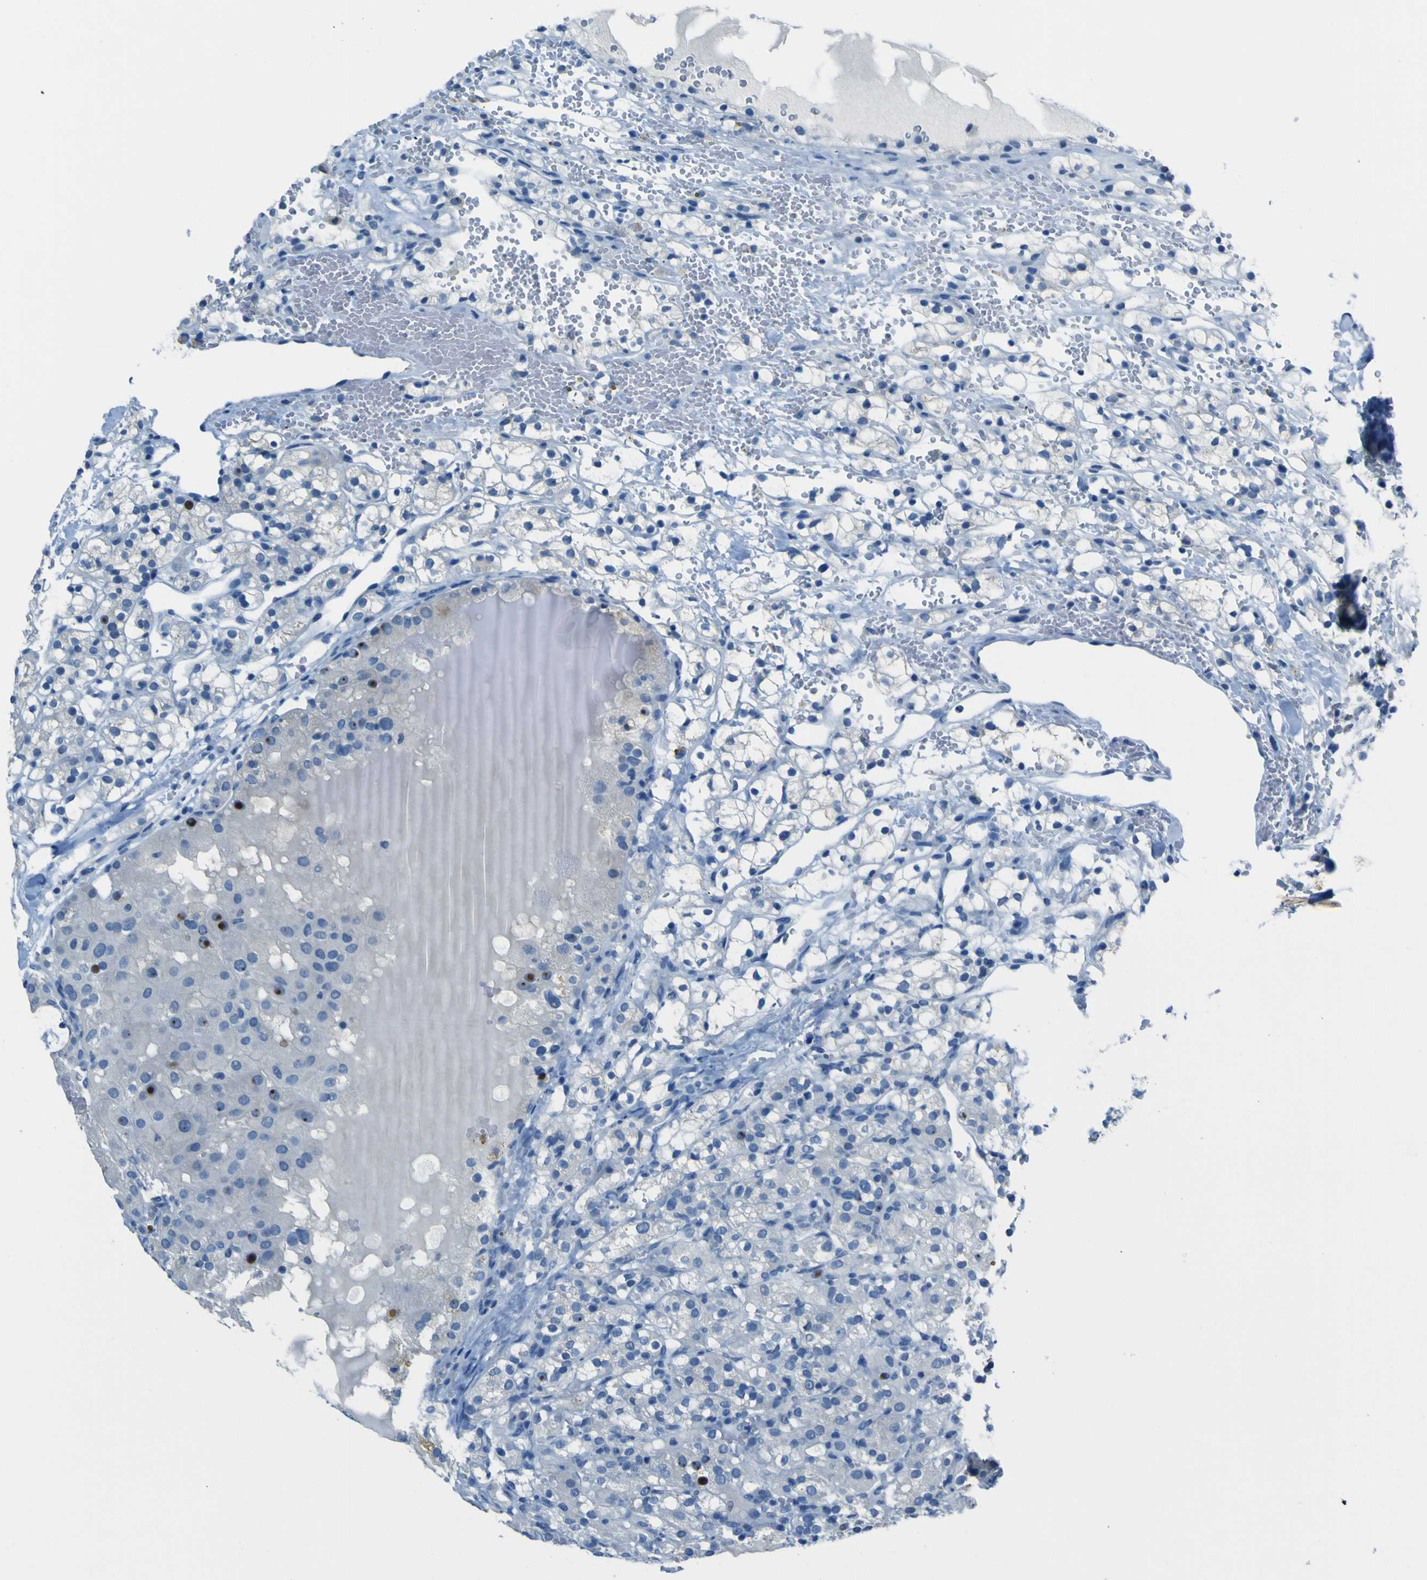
{"staining": {"intensity": "negative", "quantity": "none", "location": "none"}, "tissue": "renal cancer", "cell_type": "Tumor cells", "image_type": "cancer", "snomed": [{"axis": "morphology", "description": "Adenocarcinoma, NOS"}, {"axis": "topography", "description": "Kidney"}], "caption": "Tumor cells show no significant protein expression in renal cancer. (IHC, brightfield microscopy, high magnification).", "gene": "PHKG1", "patient": {"sex": "male", "age": 61}}